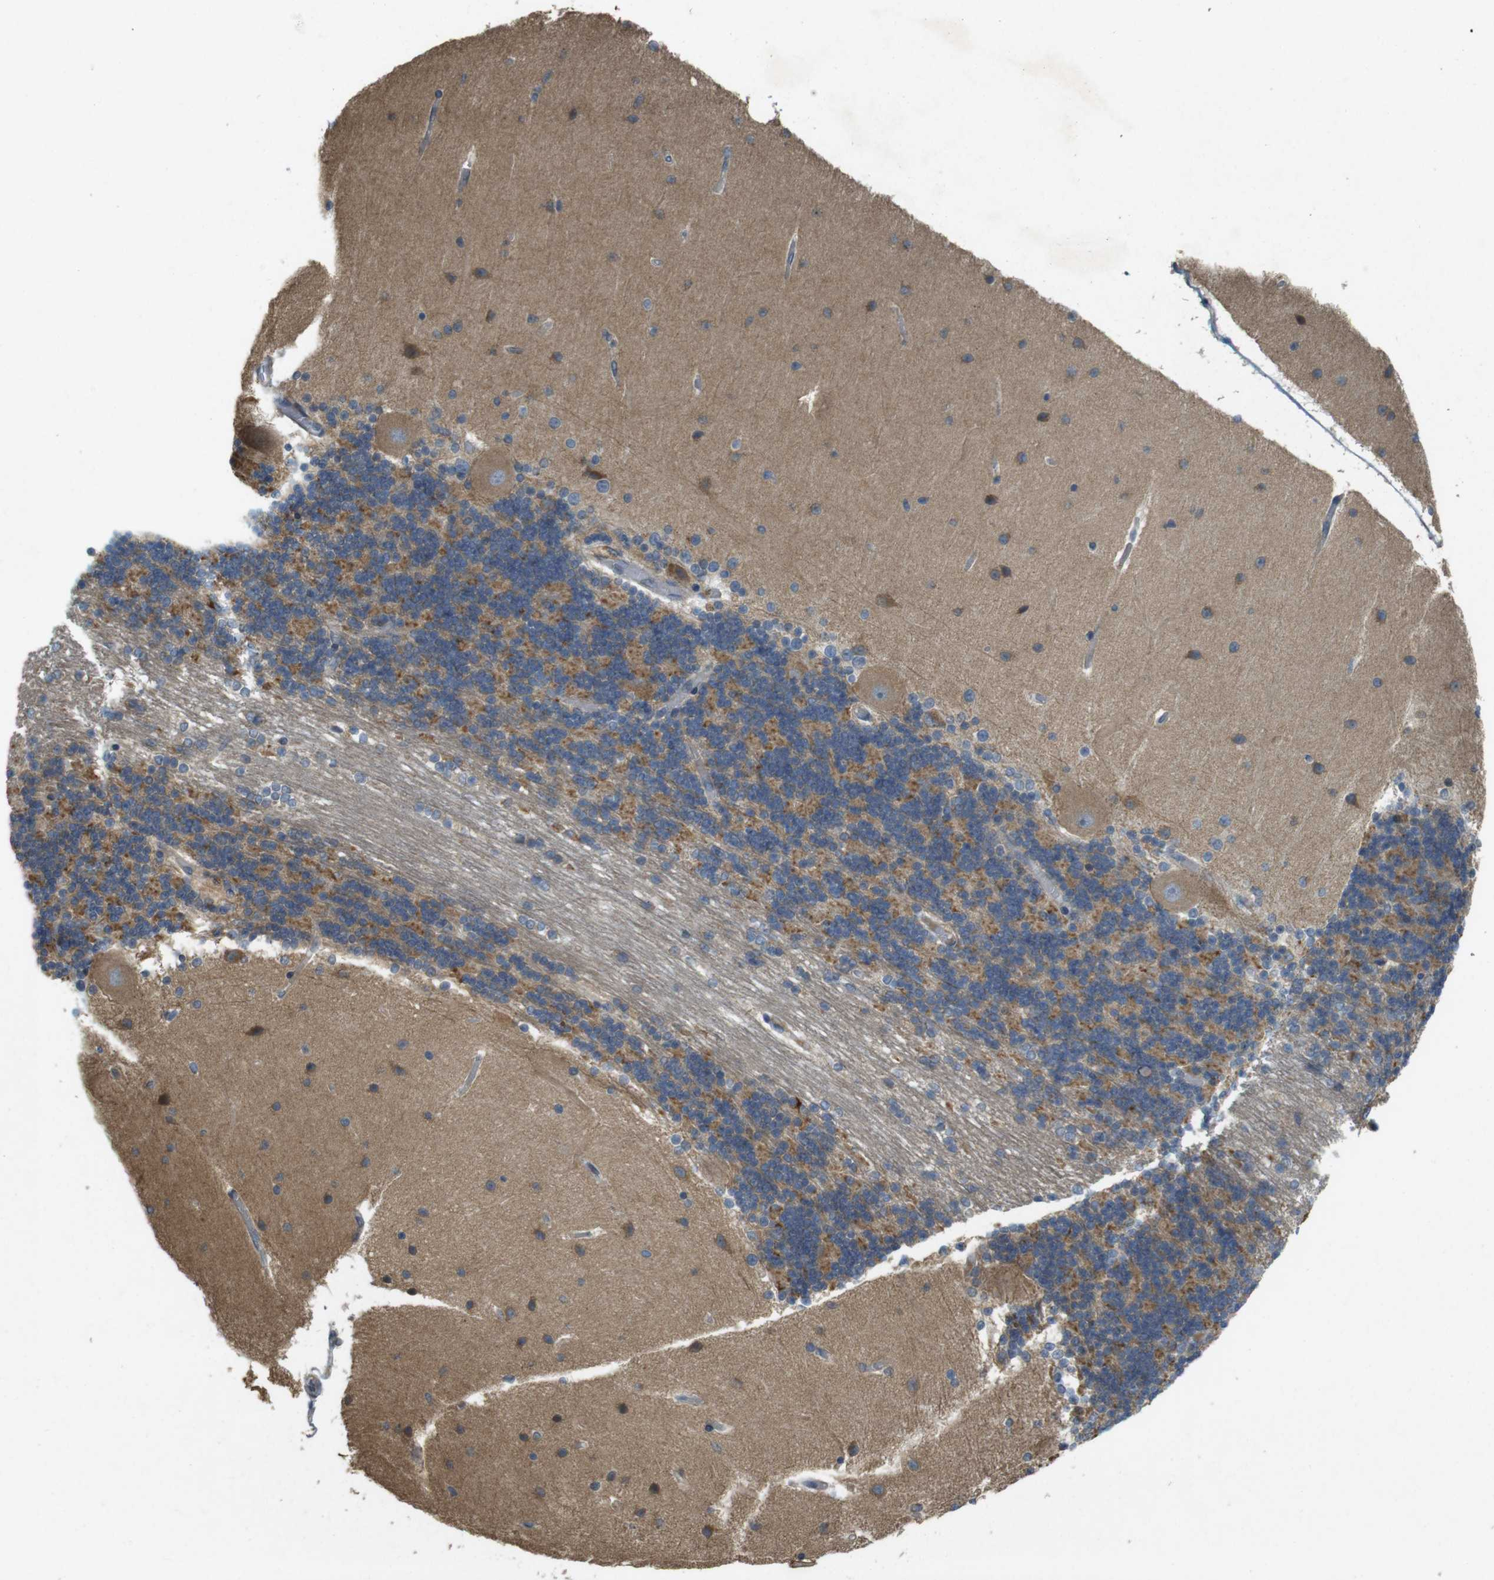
{"staining": {"intensity": "moderate", "quantity": "25%-75%", "location": "cytoplasmic/membranous"}, "tissue": "cerebellum", "cell_type": "Cells in granular layer", "image_type": "normal", "snomed": [{"axis": "morphology", "description": "Normal tissue, NOS"}, {"axis": "topography", "description": "Cerebellum"}], "caption": "Human cerebellum stained for a protein (brown) displays moderate cytoplasmic/membranous positive expression in about 25%-75% of cells in granular layer.", "gene": "CLTC", "patient": {"sex": "female", "age": 54}}